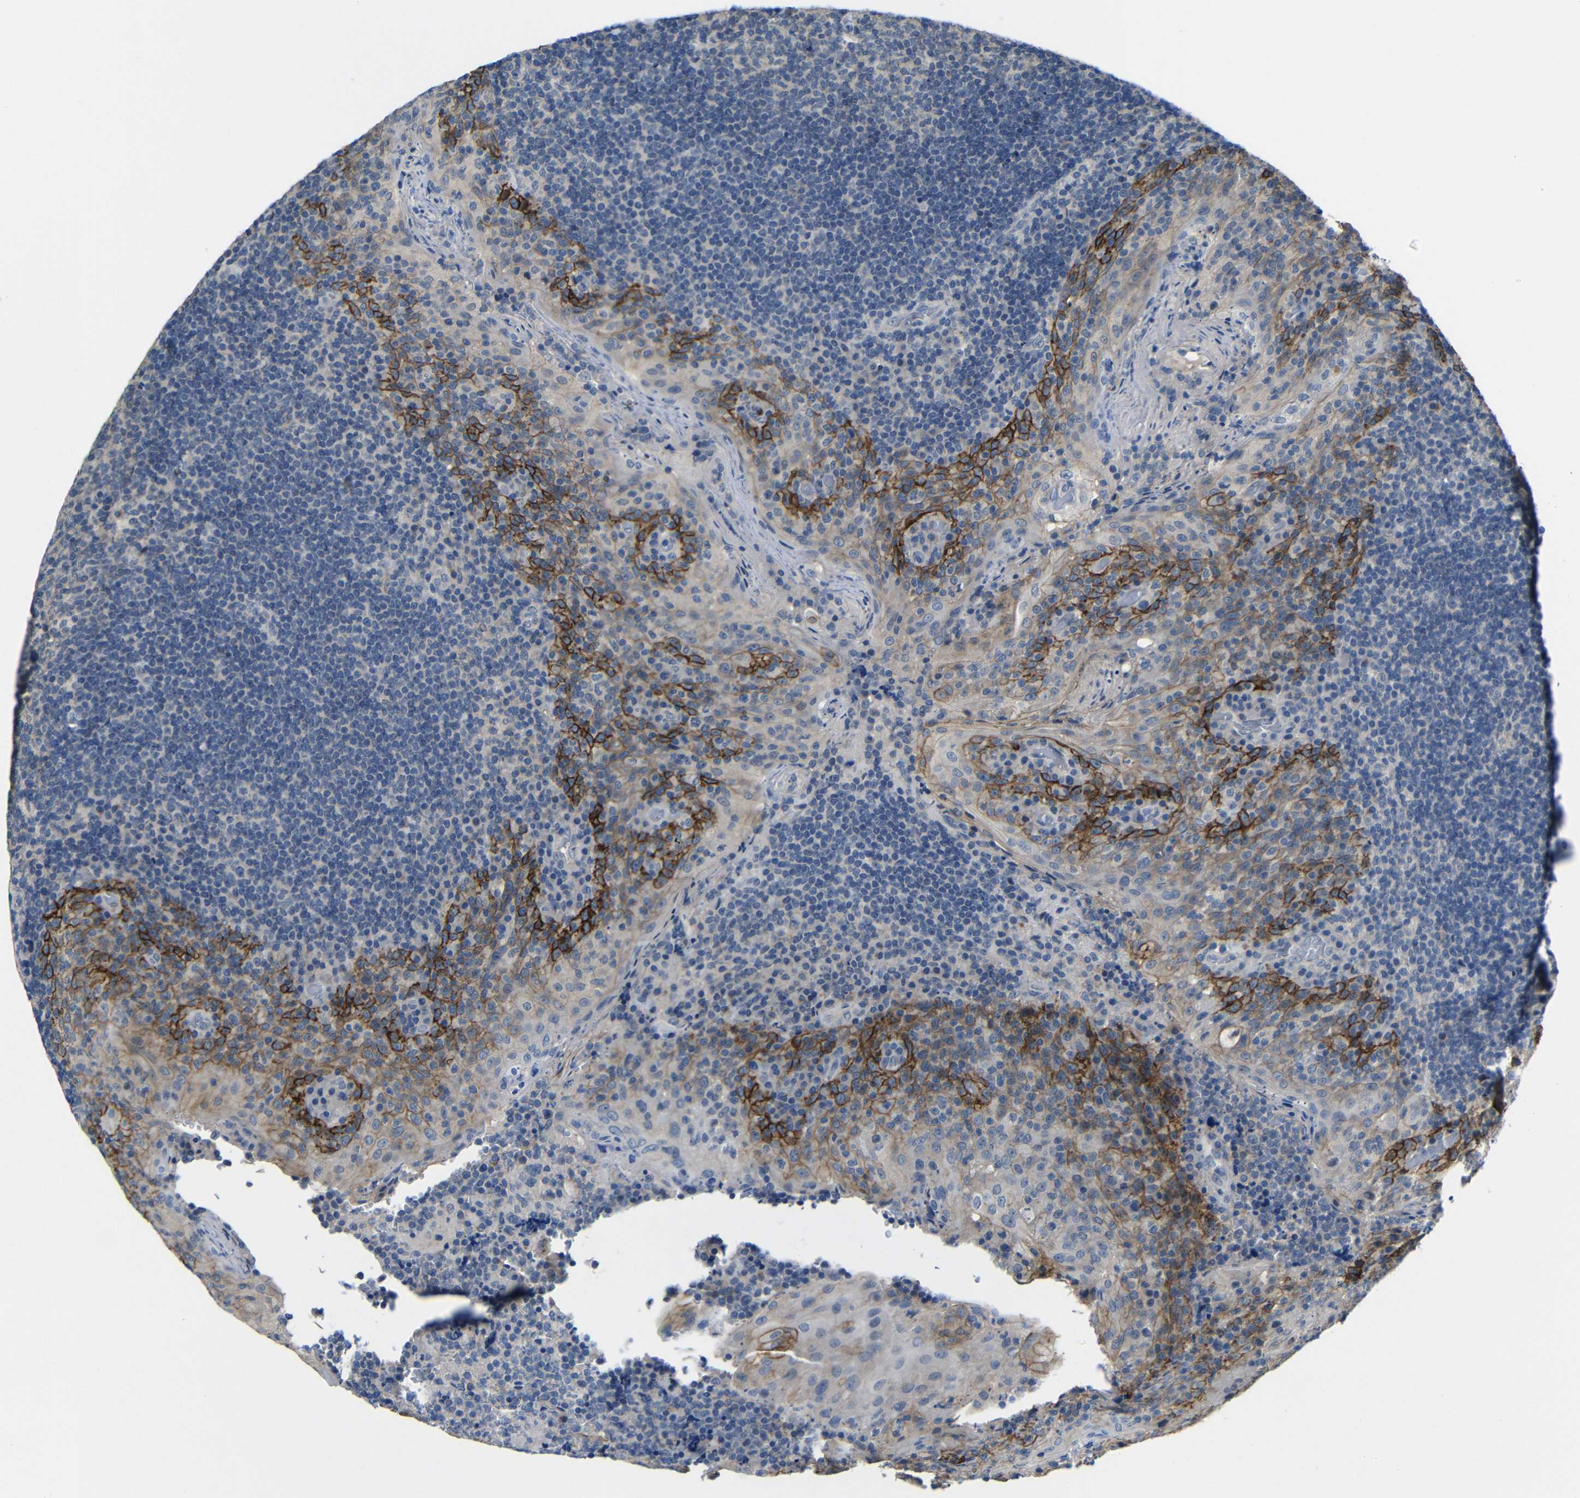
{"staining": {"intensity": "negative", "quantity": "none", "location": "none"}, "tissue": "tonsil", "cell_type": "Germinal center cells", "image_type": "normal", "snomed": [{"axis": "morphology", "description": "Normal tissue, NOS"}, {"axis": "topography", "description": "Tonsil"}], "caption": "A histopathology image of tonsil stained for a protein shows no brown staining in germinal center cells. The staining was performed using DAB (3,3'-diaminobenzidine) to visualize the protein expression in brown, while the nuclei were stained in blue with hematoxylin (Magnification: 20x).", "gene": "ZNF90", "patient": {"sex": "male", "age": 17}}